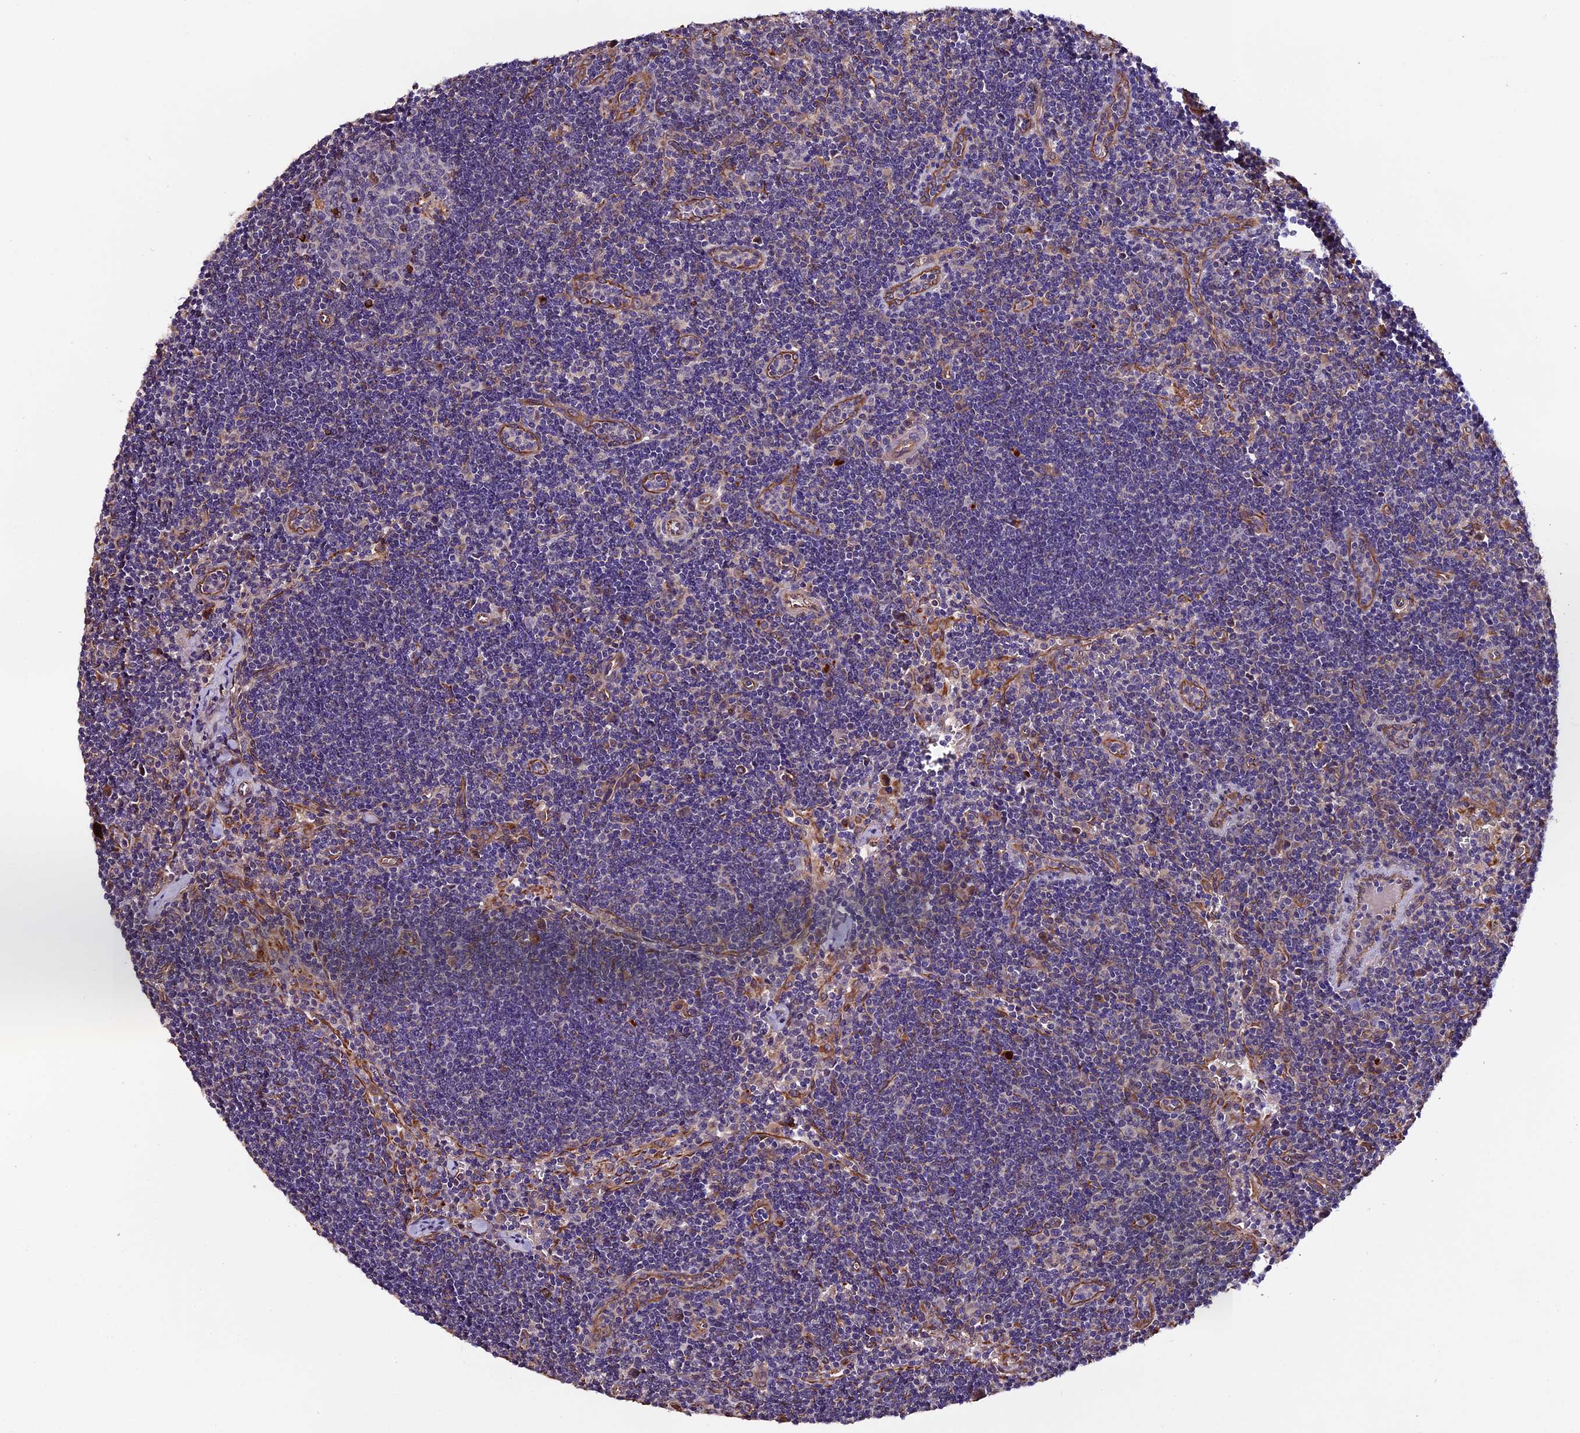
{"staining": {"intensity": "negative", "quantity": "none", "location": "none"}, "tissue": "lymph node", "cell_type": "Germinal center cells", "image_type": "normal", "snomed": [{"axis": "morphology", "description": "Normal tissue, NOS"}, {"axis": "topography", "description": "Lymph node"}], "caption": "Immunohistochemistry (IHC) micrograph of unremarkable lymph node: lymph node stained with DAB (3,3'-diaminobenzidine) shows no significant protein expression in germinal center cells.", "gene": "CLN5", "patient": {"sex": "female", "age": 32}}